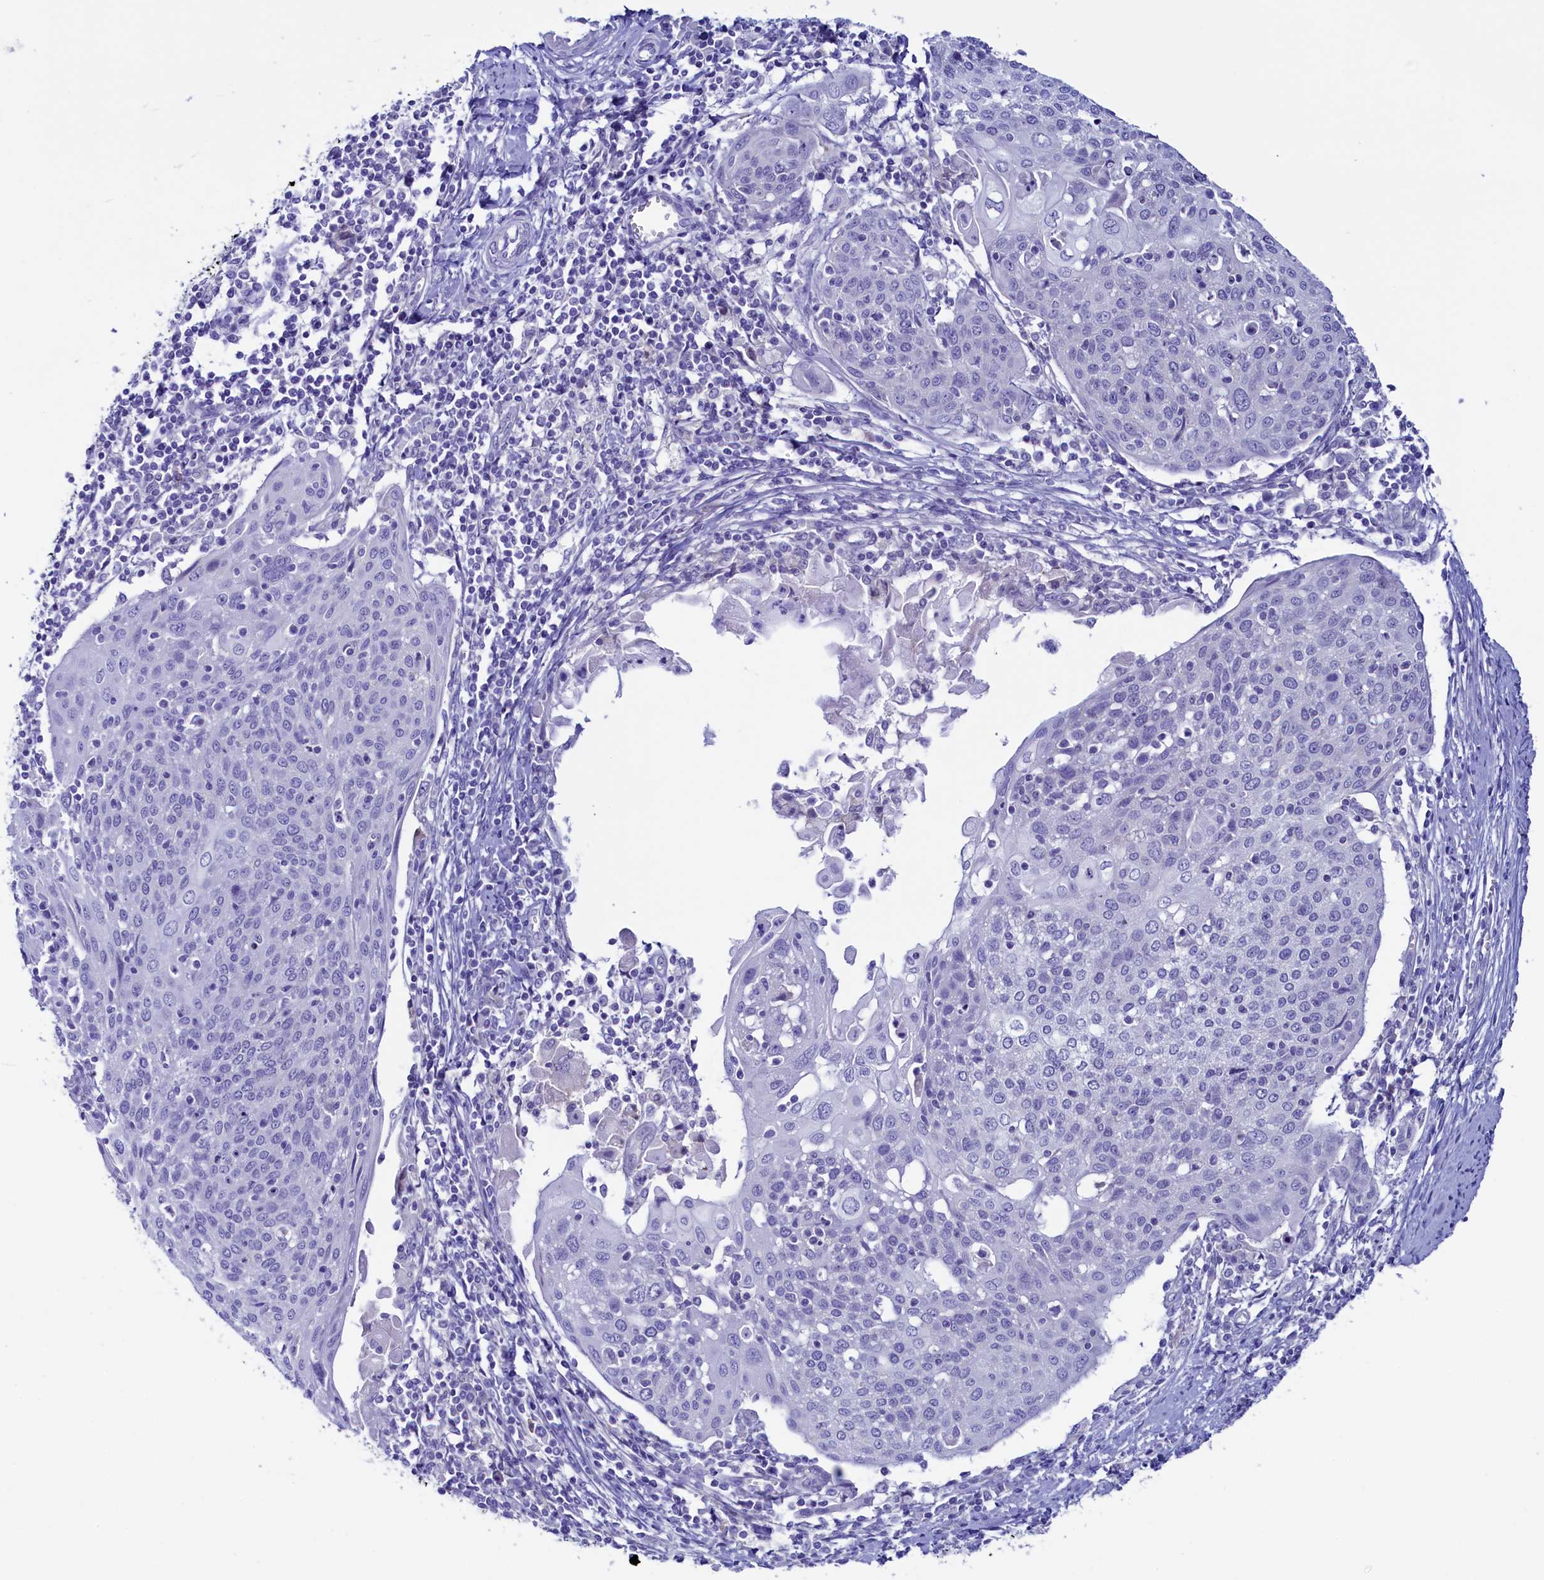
{"staining": {"intensity": "negative", "quantity": "none", "location": "none"}, "tissue": "cervical cancer", "cell_type": "Tumor cells", "image_type": "cancer", "snomed": [{"axis": "morphology", "description": "Squamous cell carcinoma, NOS"}, {"axis": "topography", "description": "Cervix"}], "caption": "A high-resolution image shows immunohistochemistry staining of squamous cell carcinoma (cervical), which exhibits no significant expression in tumor cells. The staining was performed using DAB to visualize the protein expression in brown, while the nuclei were stained in blue with hematoxylin (Magnification: 20x).", "gene": "FLYWCH2", "patient": {"sex": "female", "age": 67}}